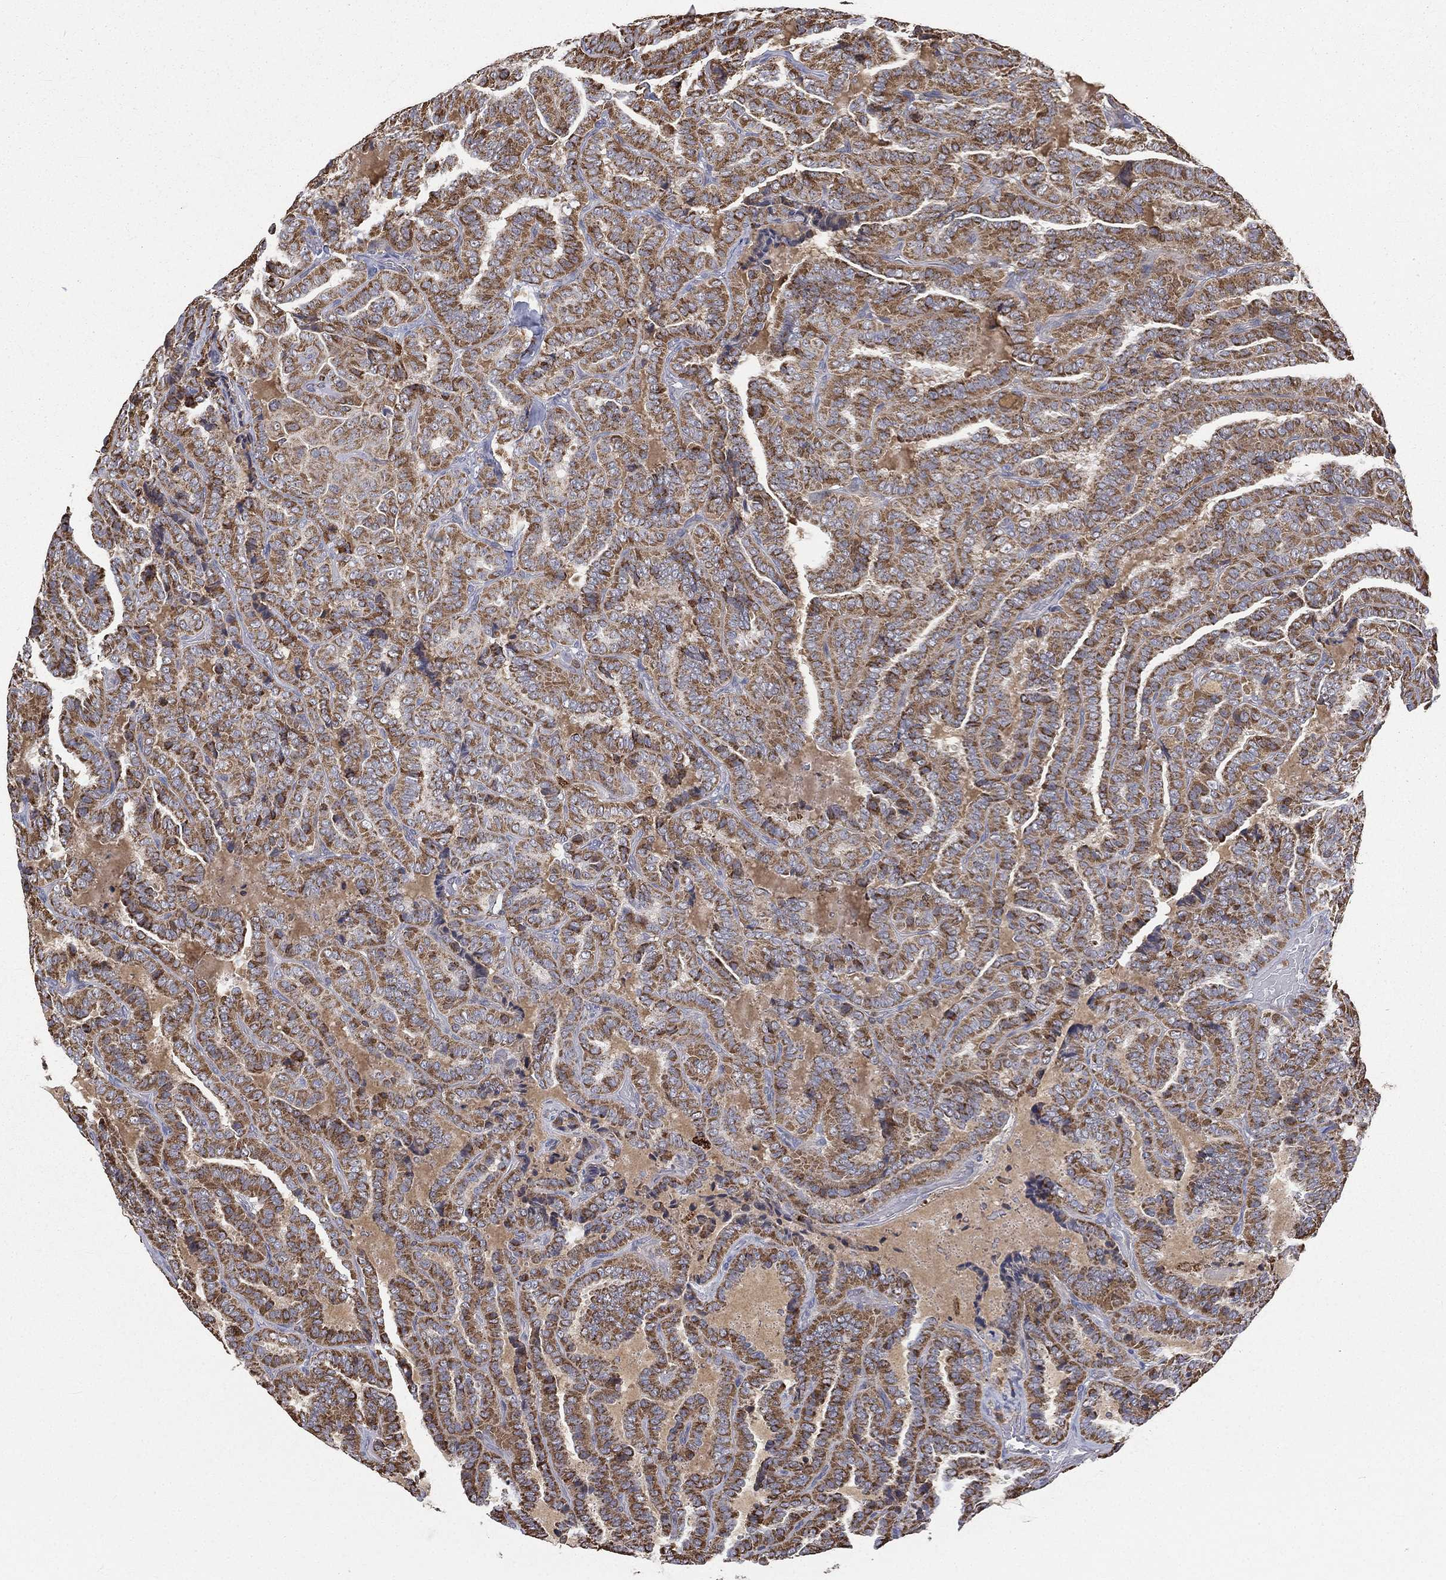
{"staining": {"intensity": "strong", "quantity": "25%-75%", "location": "cytoplasmic/membranous"}, "tissue": "thyroid cancer", "cell_type": "Tumor cells", "image_type": "cancer", "snomed": [{"axis": "morphology", "description": "Papillary adenocarcinoma, NOS"}, {"axis": "topography", "description": "Thyroid gland"}], "caption": "This is an image of IHC staining of papillary adenocarcinoma (thyroid), which shows strong positivity in the cytoplasmic/membranous of tumor cells.", "gene": "RIN3", "patient": {"sex": "female", "age": 39}}